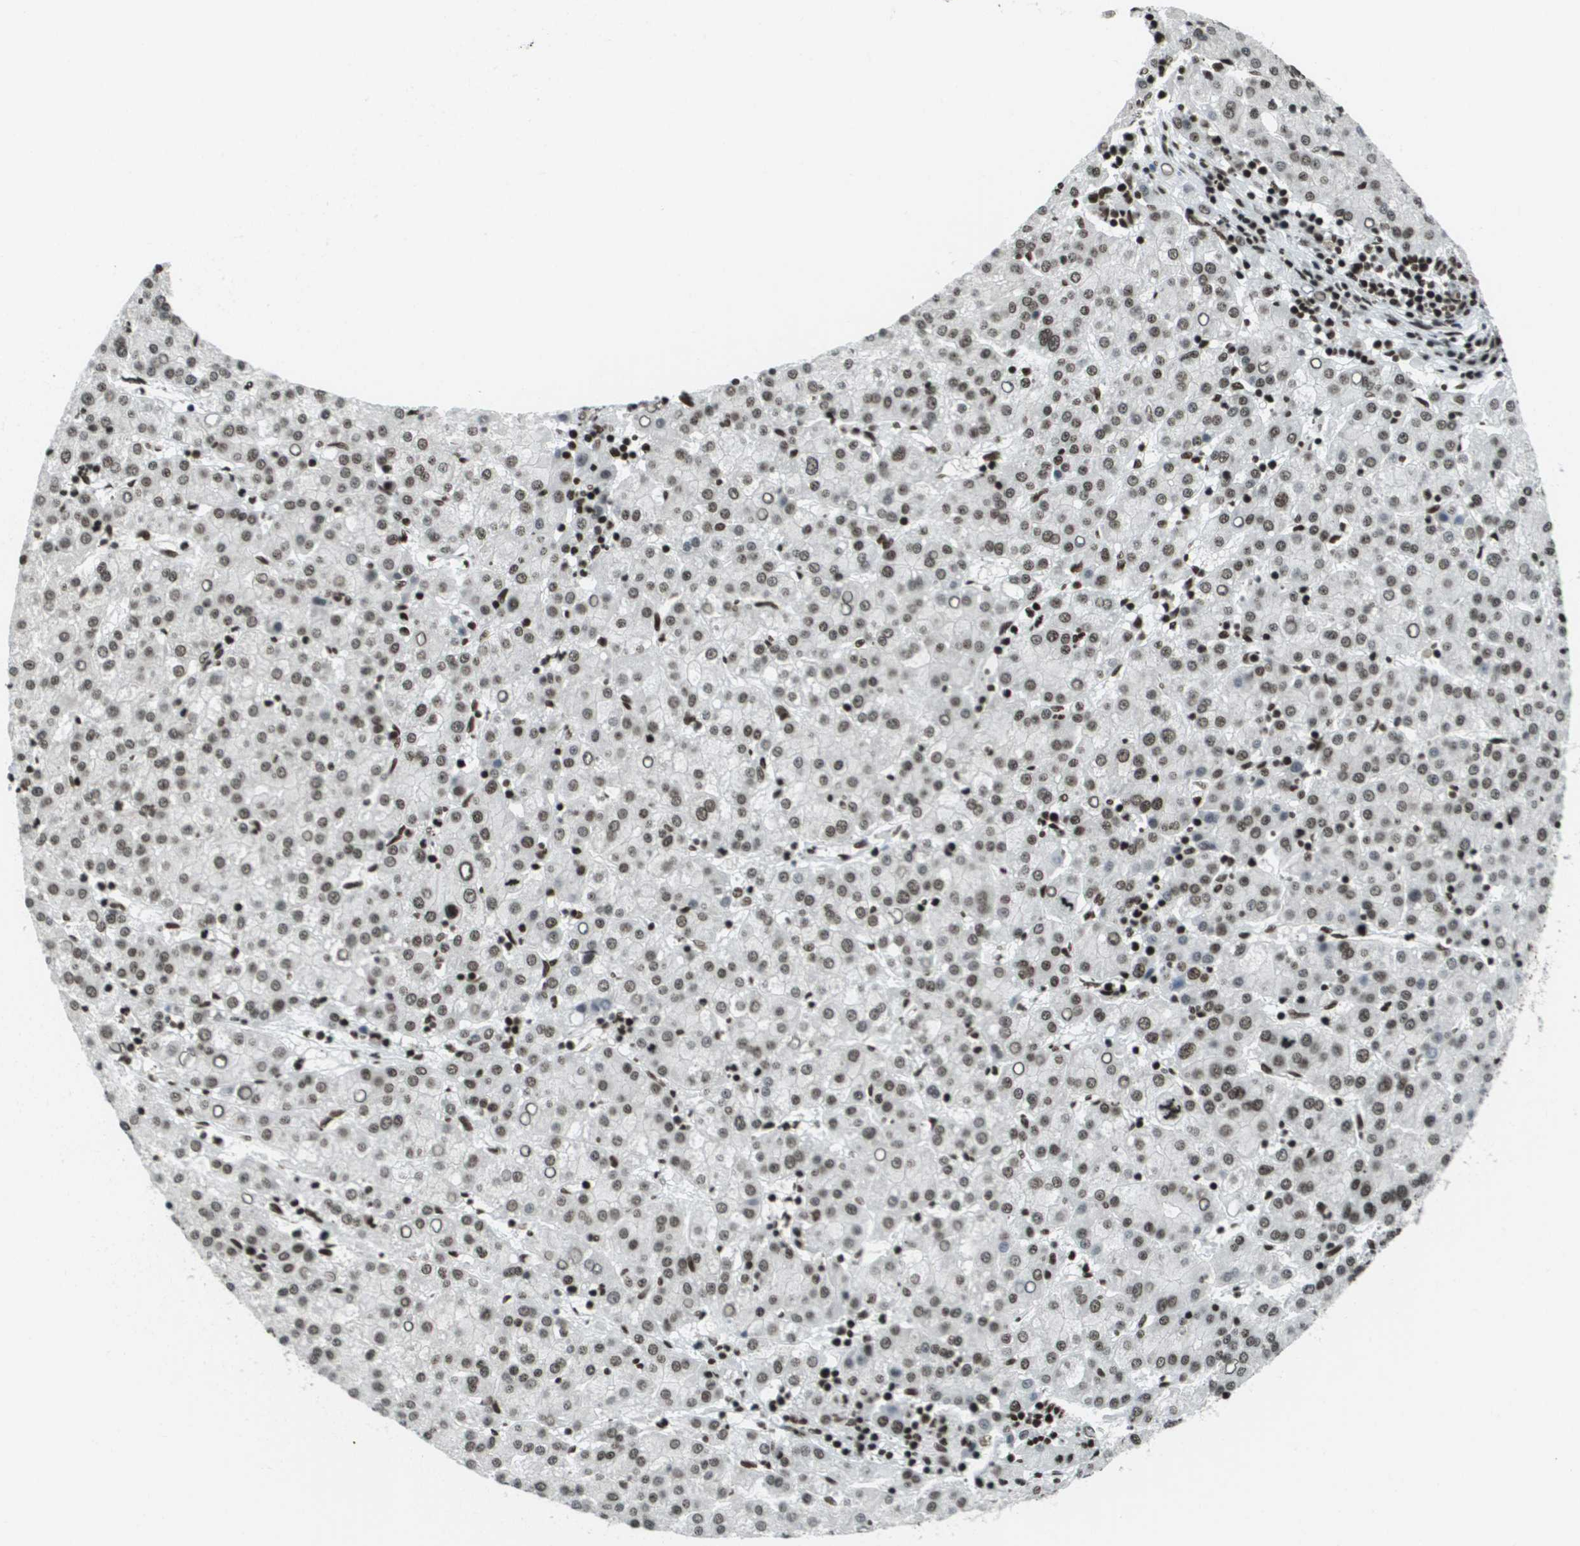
{"staining": {"intensity": "moderate", "quantity": ">75%", "location": "nuclear"}, "tissue": "liver cancer", "cell_type": "Tumor cells", "image_type": "cancer", "snomed": [{"axis": "morphology", "description": "Carcinoma, Hepatocellular, NOS"}, {"axis": "topography", "description": "Liver"}], "caption": "Immunohistochemical staining of hepatocellular carcinoma (liver) shows medium levels of moderate nuclear expression in approximately >75% of tumor cells. Ihc stains the protein of interest in brown and the nuclei are stained blue.", "gene": "GLYR1", "patient": {"sex": "female", "age": 58}}